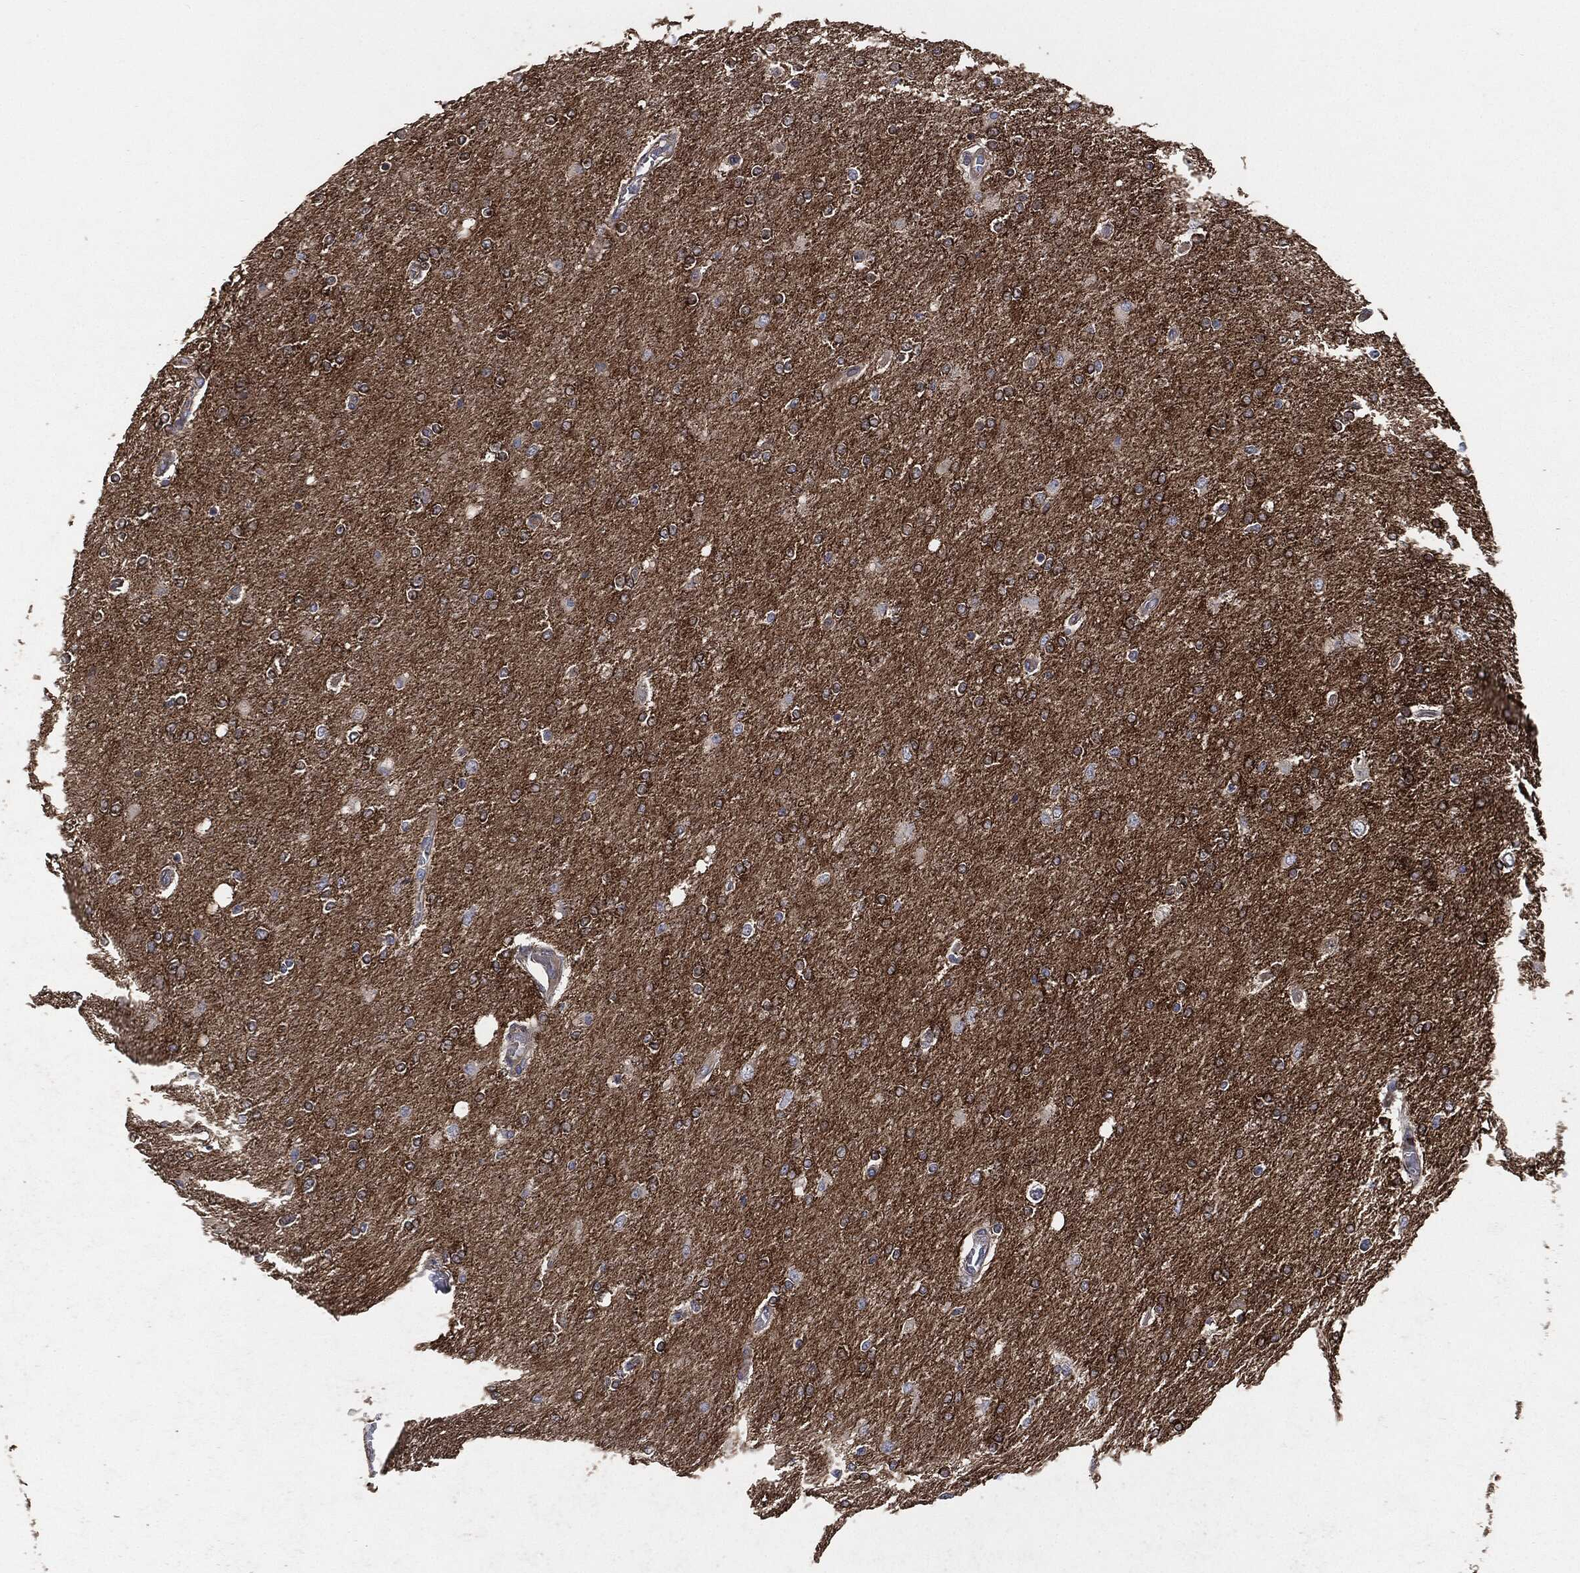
{"staining": {"intensity": "strong", "quantity": "25%-75%", "location": "cytoplasmic/membranous"}, "tissue": "glioma", "cell_type": "Tumor cells", "image_type": "cancer", "snomed": [{"axis": "morphology", "description": "Glioma, malignant, High grade"}, {"axis": "topography", "description": "Cerebral cortex"}], "caption": "Human high-grade glioma (malignant) stained with a protein marker displays strong staining in tumor cells.", "gene": "STK3", "patient": {"sex": "male", "age": 70}}